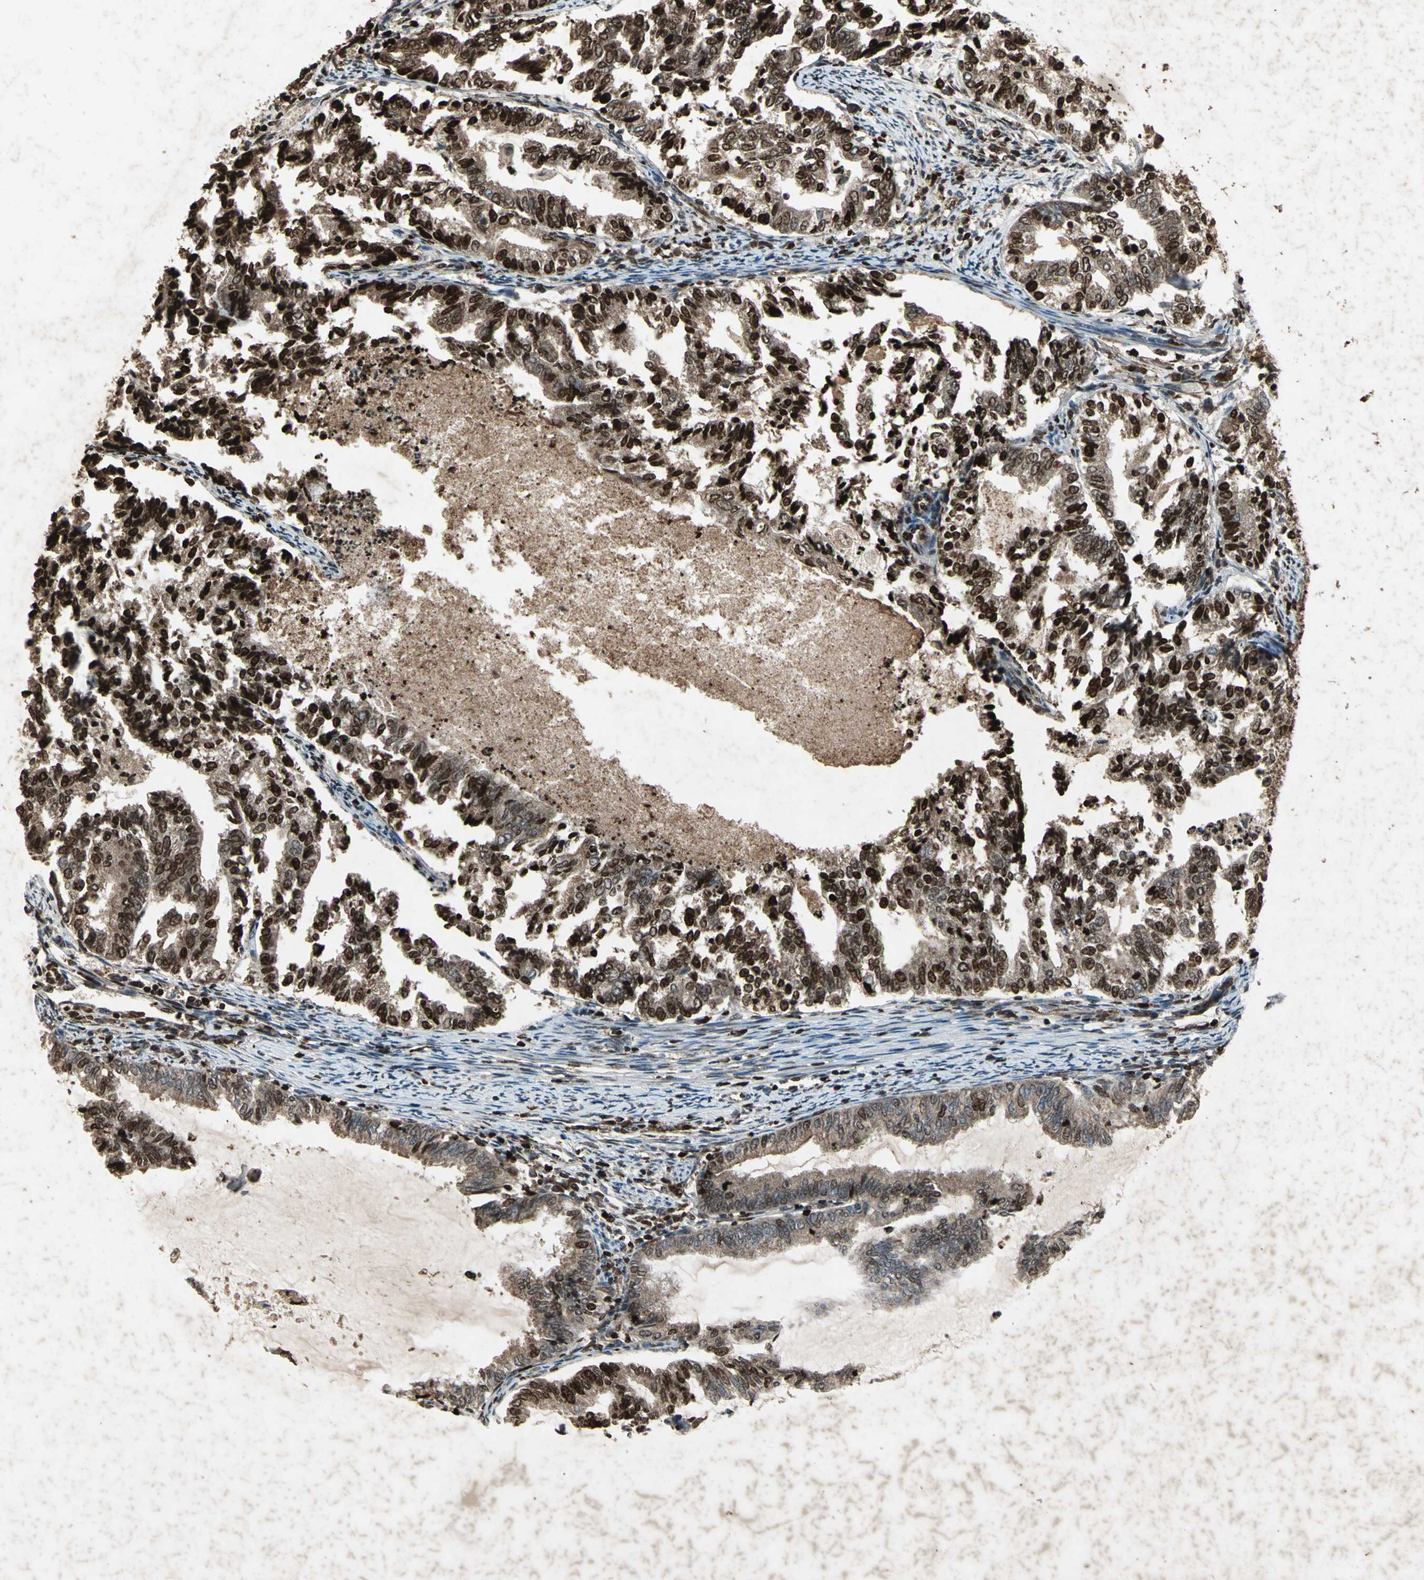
{"staining": {"intensity": "strong", "quantity": ">75%", "location": "cytoplasmic/membranous,nuclear"}, "tissue": "endometrial cancer", "cell_type": "Tumor cells", "image_type": "cancer", "snomed": [{"axis": "morphology", "description": "Adenocarcinoma, NOS"}, {"axis": "topography", "description": "Endometrium"}], "caption": "A high amount of strong cytoplasmic/membranous and nuclear staining is seen in approximately >75% of tumor cells in endometrial adenocarcinoma tissue. The staining is performed using DAB (3,3'-diaminobenzidine) brown chromogen to label protein expression. The nuclei are counter-stained blue using hematoxylin.", "gene": "SEPTIN4", "patient": {"sex": "female", "age": 79}}